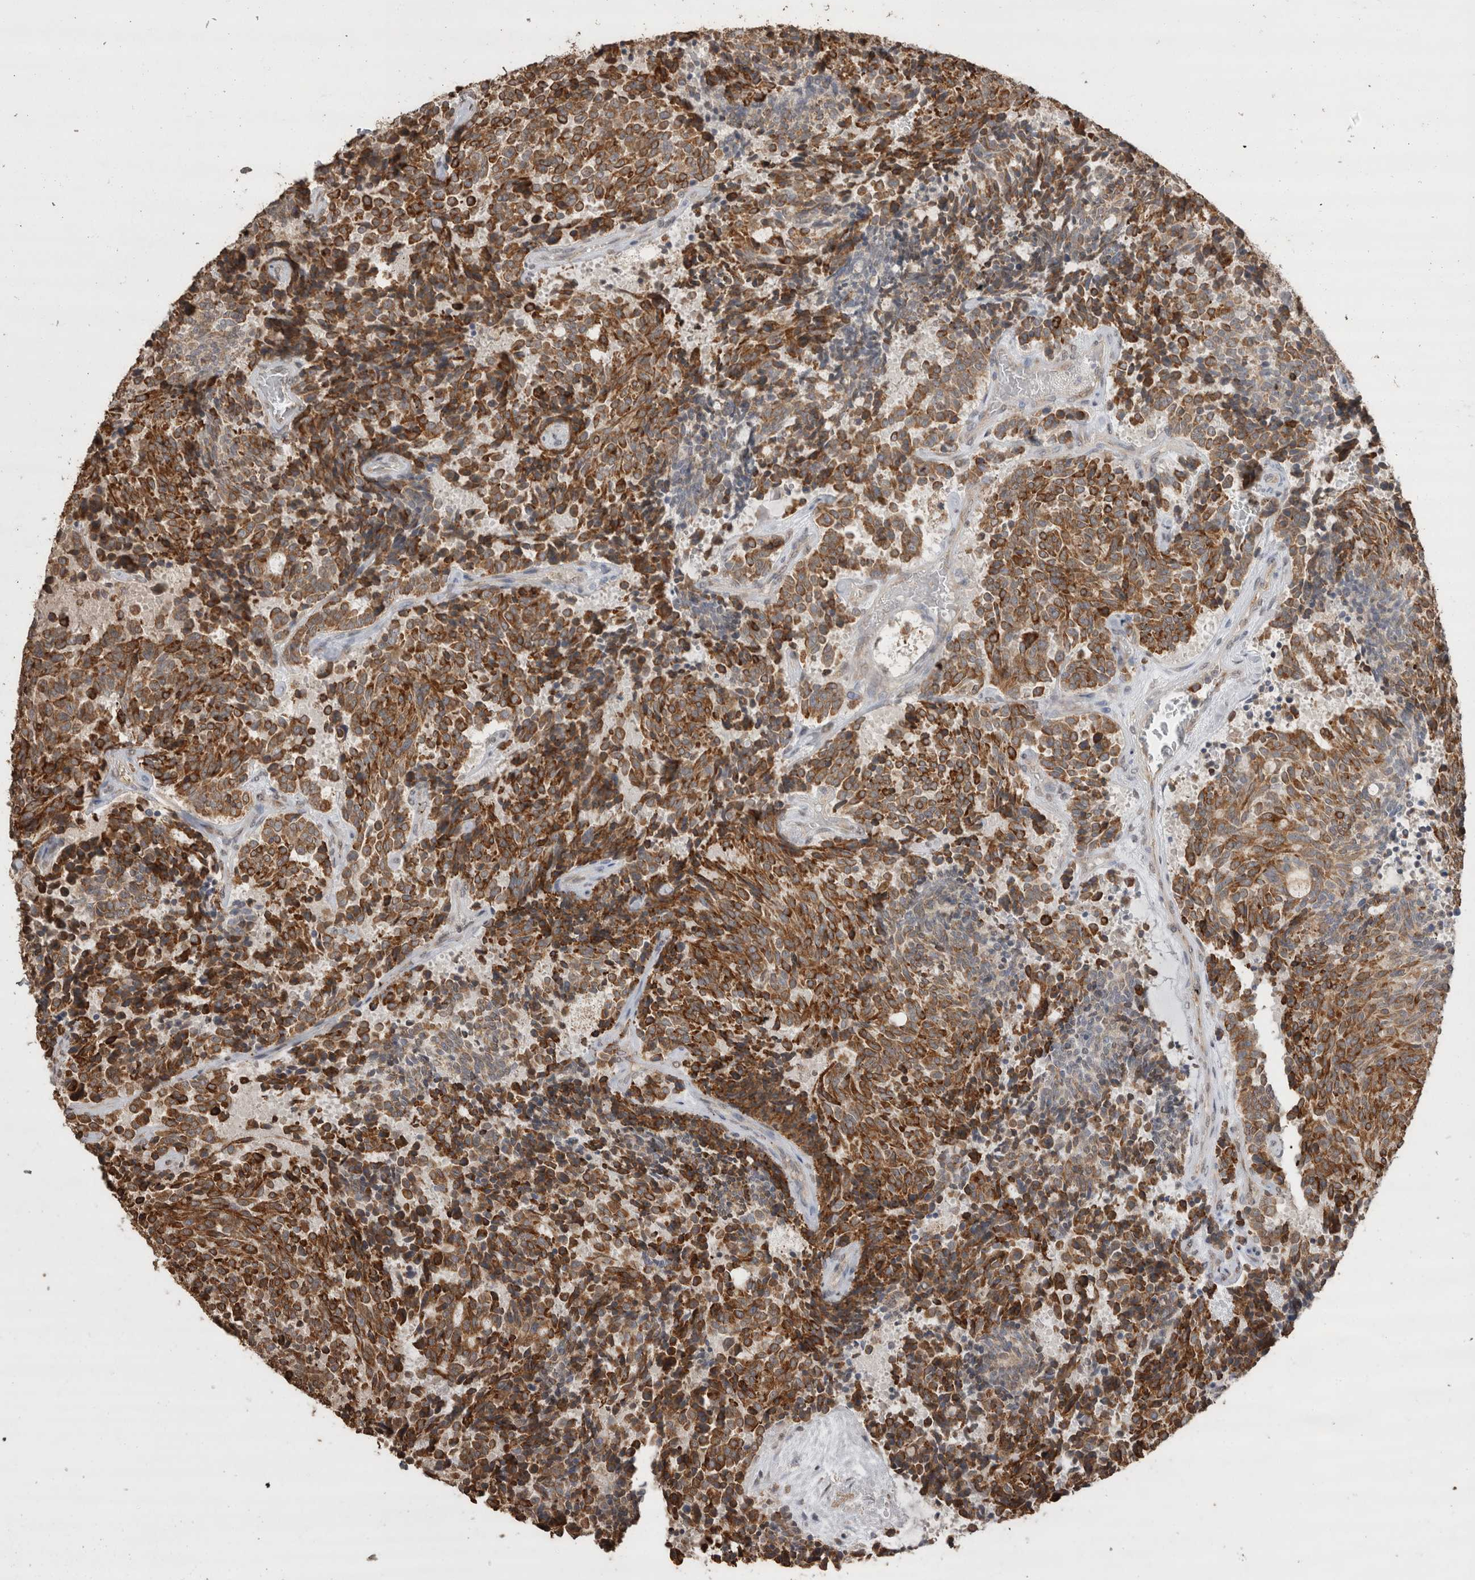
{"staining": {"intensity": "strong", "quantity": ">75%", "location": "cytoplasmic/membranous"}, "tissue": "carcinoid", "cell_type": "Tumor cells", "image_type": "cancer", "snomed": [{"axis": "morphology", "description": "Carcinoid, malignant, NOS"}, {"axis": "topography", "description": "Pancreas"}], "caption": "IHC of human carcinoid demonstrates high levels of strong cytoplasmic/membranous staining in about >75% of tumor cells.", "gene": "CRELD2", "patient": {"sex": "female", "age": 54}}